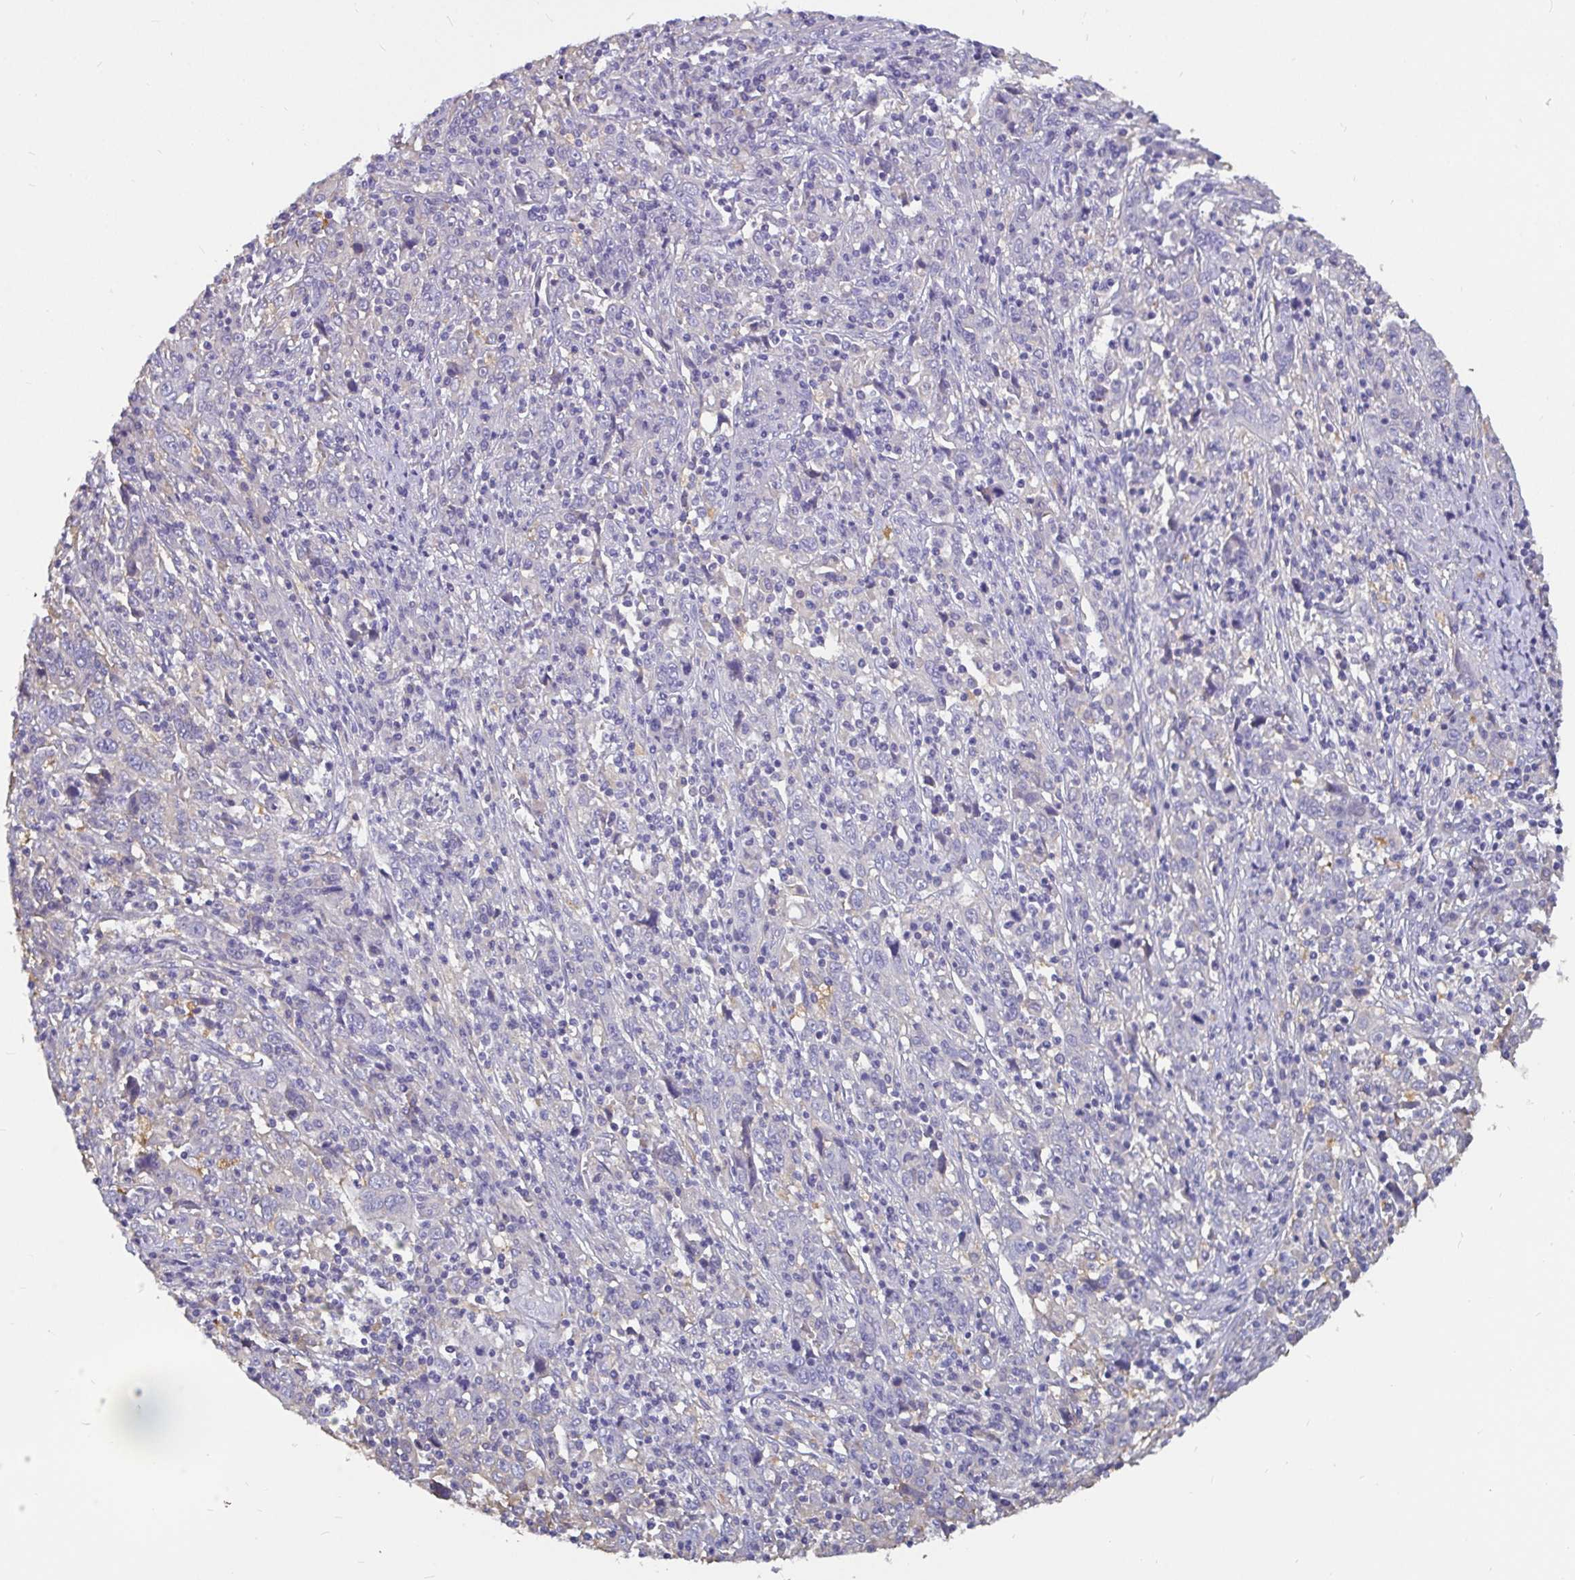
{"staining": {"intensity": "negative", "quantity": "none", "location": "none"}, "tissue": "cervical cancer", "cell_type": "Tumor cells", "image_type": "cancer", "snomed": [{"axis": "morphology", "description": "Squamous cell carcinoma, NOS"}, {"axis": "topography", "description": "Cervix"}], "caption": "Human cervical cancer (squamous cell carcinoma) stained for a protein using IHC exhibits no positivity in tumor cells.", "gene": "ADAMTS6", "patient": {"sex": "female", "age": 46}}